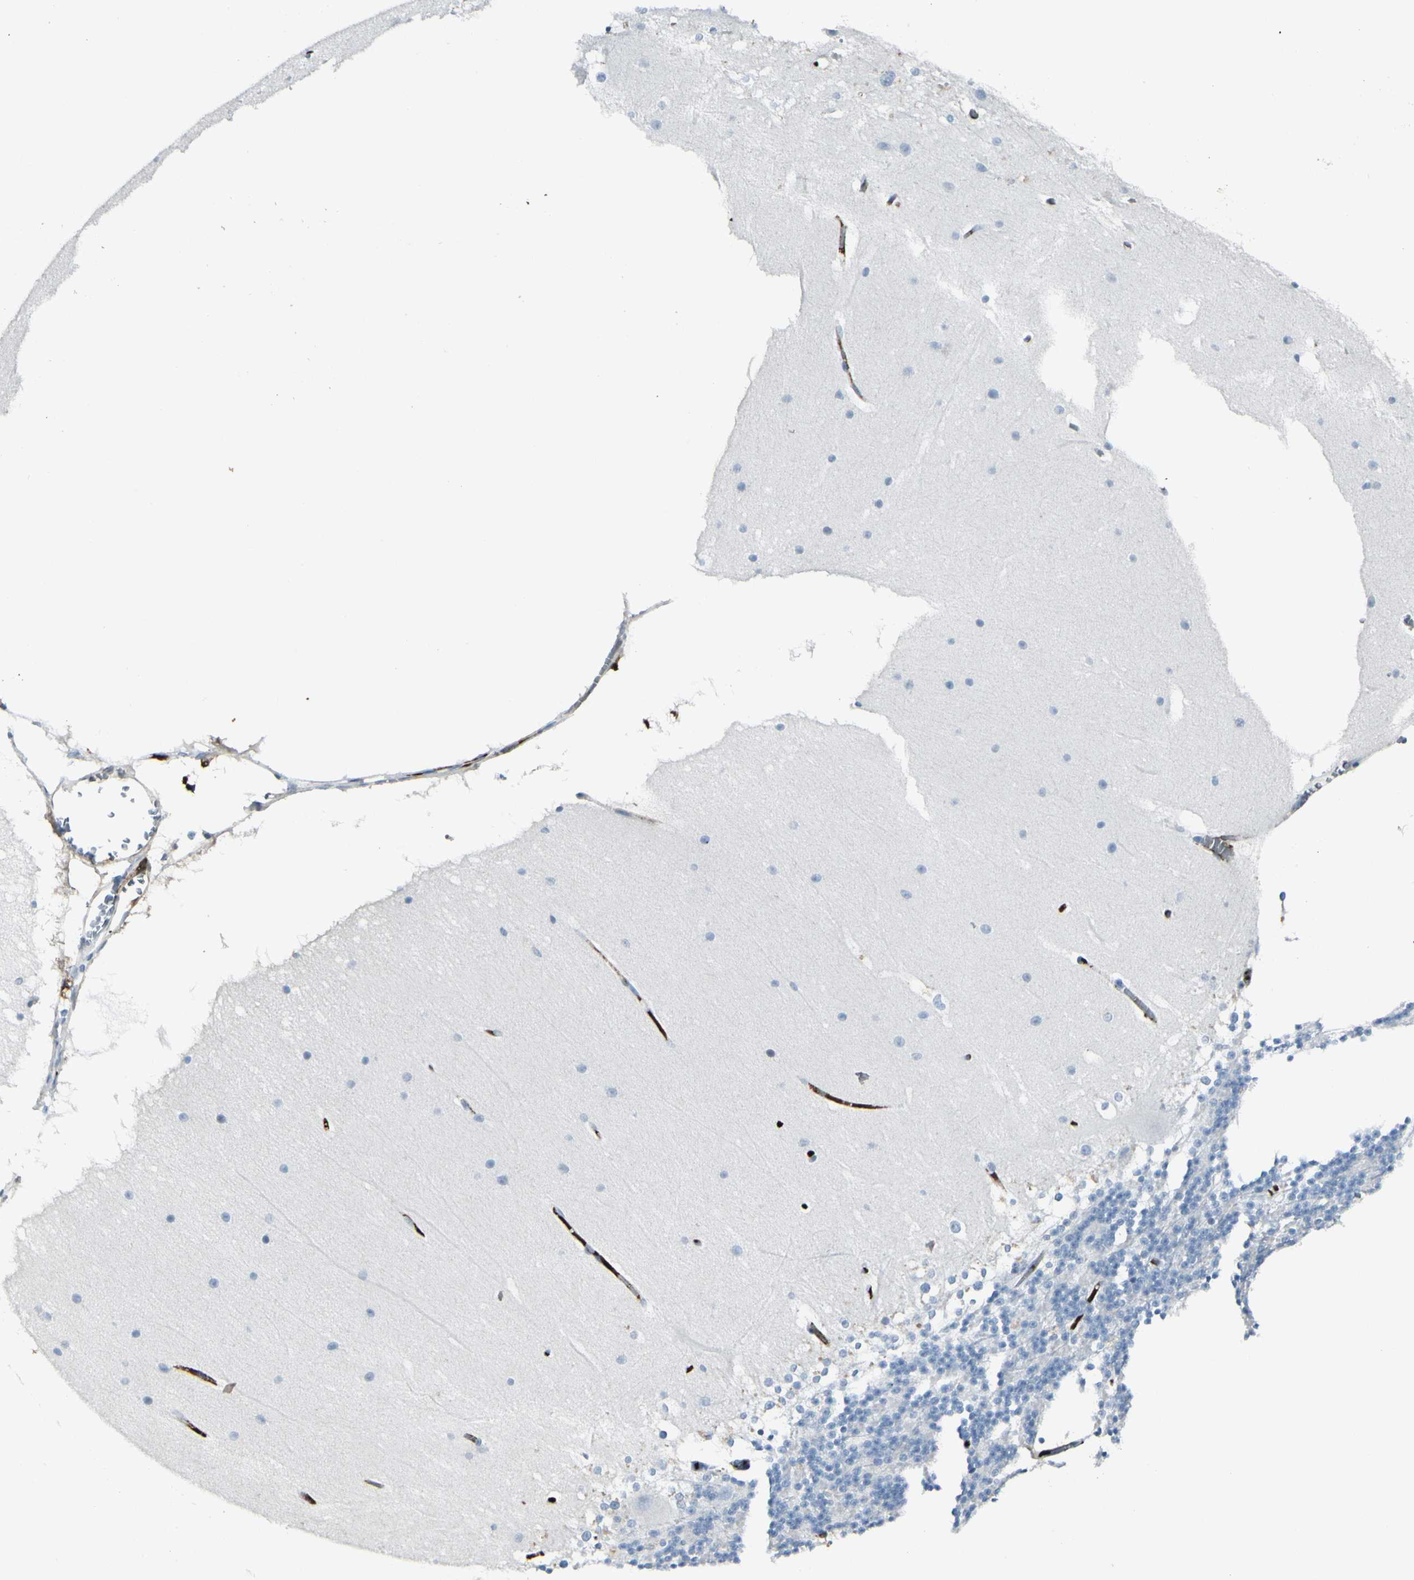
{"staining": {"intensity": "negative", "quantity": "none", "location": "none"}, "tissue": "cerebellum", "cell_type": "Cells in granular layer", "image_type": "normal", "snomed": [{"axis": "morphology", "description": "Normal tissue, NOS"}, {"axis": "topography", "description": "Cerebellum"}], "caption": "Cells in granular layer show no significant positivity in normal cerebellum. (Brightfield microscopy of DAB IHC at high magnification).", "gene": "IGHG1", "patient": {"sex": "female", "age": 19}}